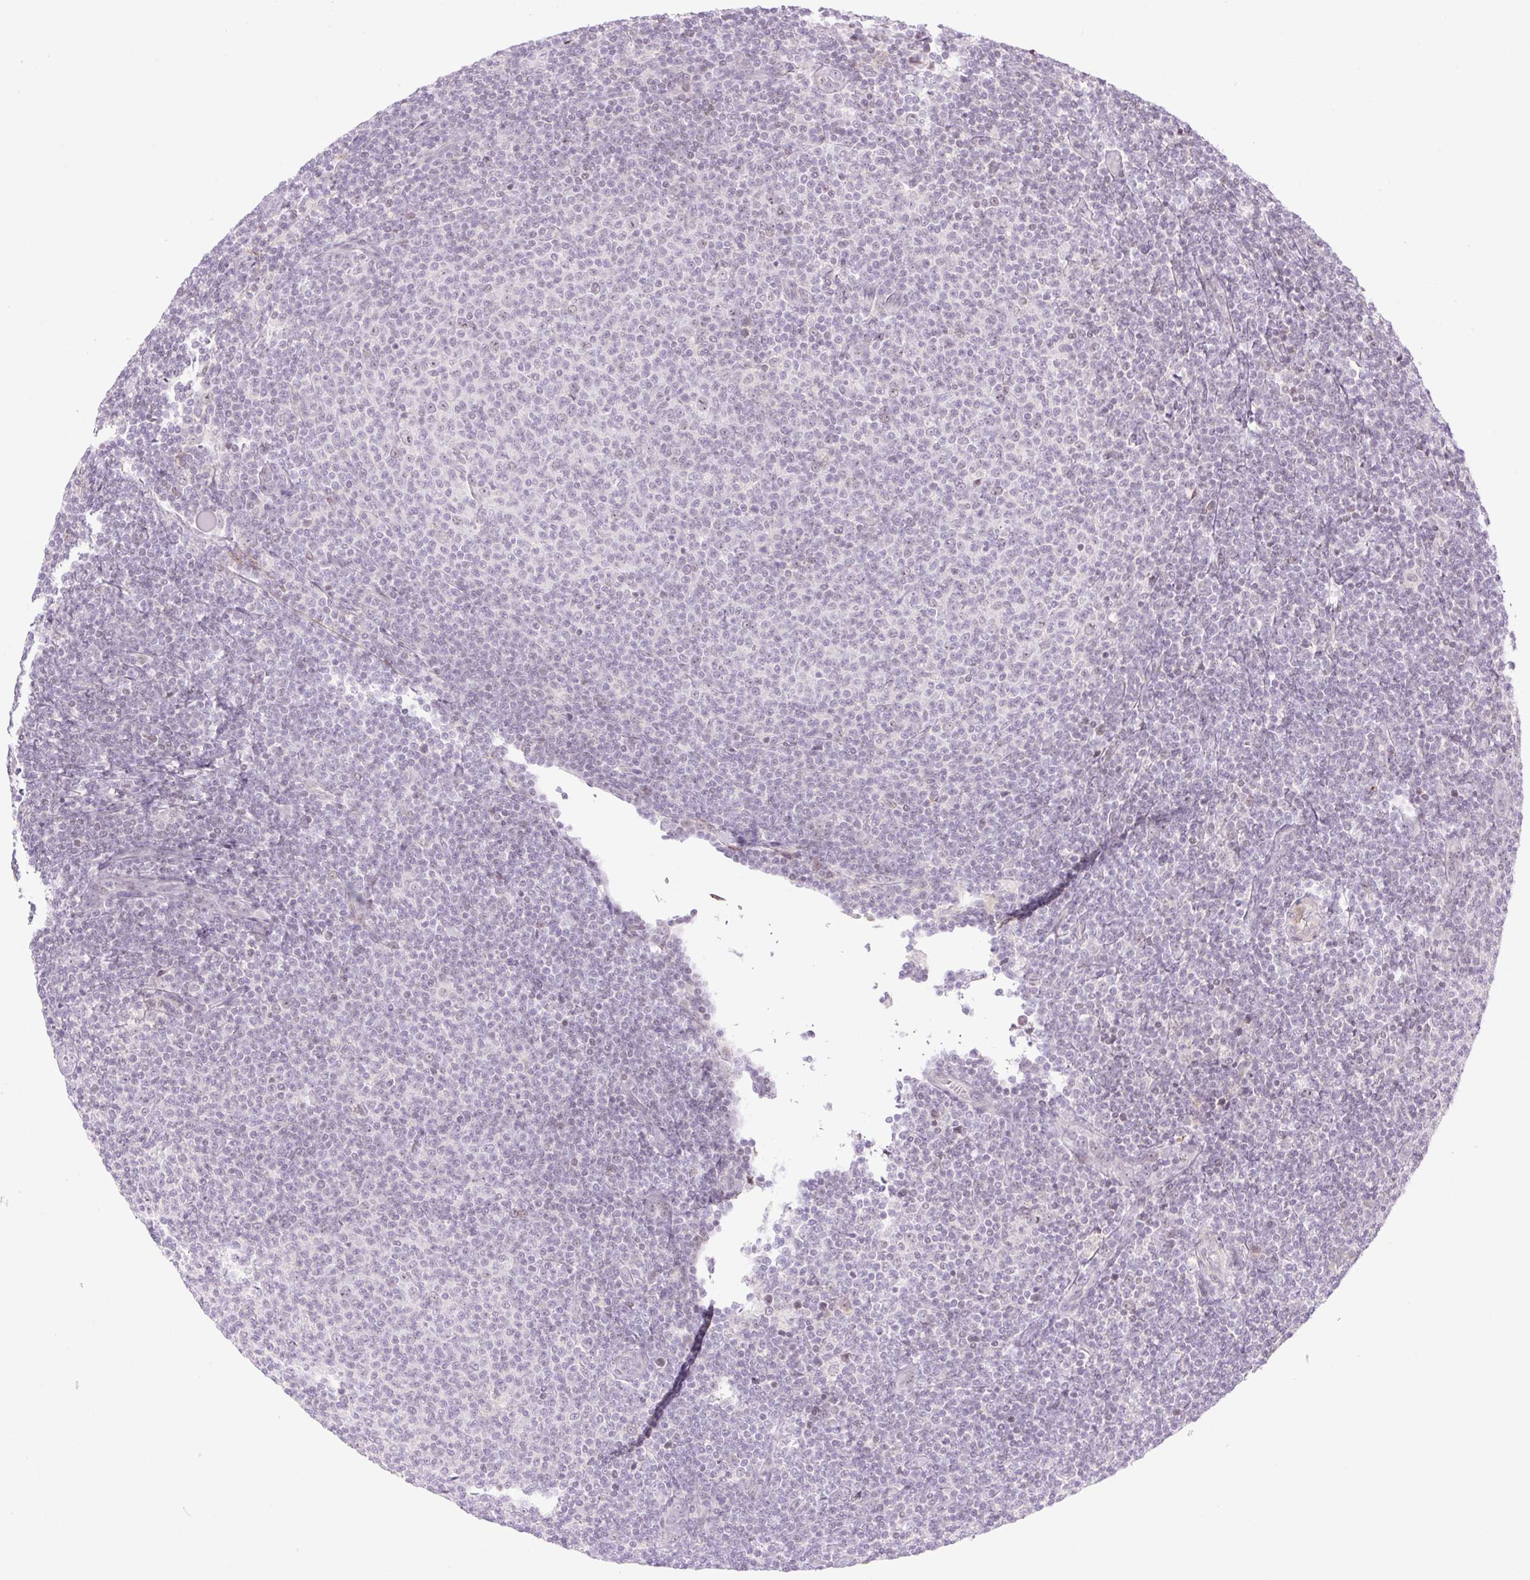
{"staining": {"intensity": "negative", "quantity": "none", "location": "none"}, "tissue": "lymphoma", "cell_type": "Tumor cells", "image_type": "cancer", "snomed": [{"axis": "morphology", "description": "Malignant lymphoma, non-Hodgkin's type, Low grade"}, {"axis": "topography", "description": "Lymph node"}], "caption": "Immunohistochemistry micrograph of neoplastic tissue: human lymphoma stained with DAB reveals no significant protein positivity in tumor cells.", "gene": "ZNF417", "patient": {"sex": "male", "age": 66}}